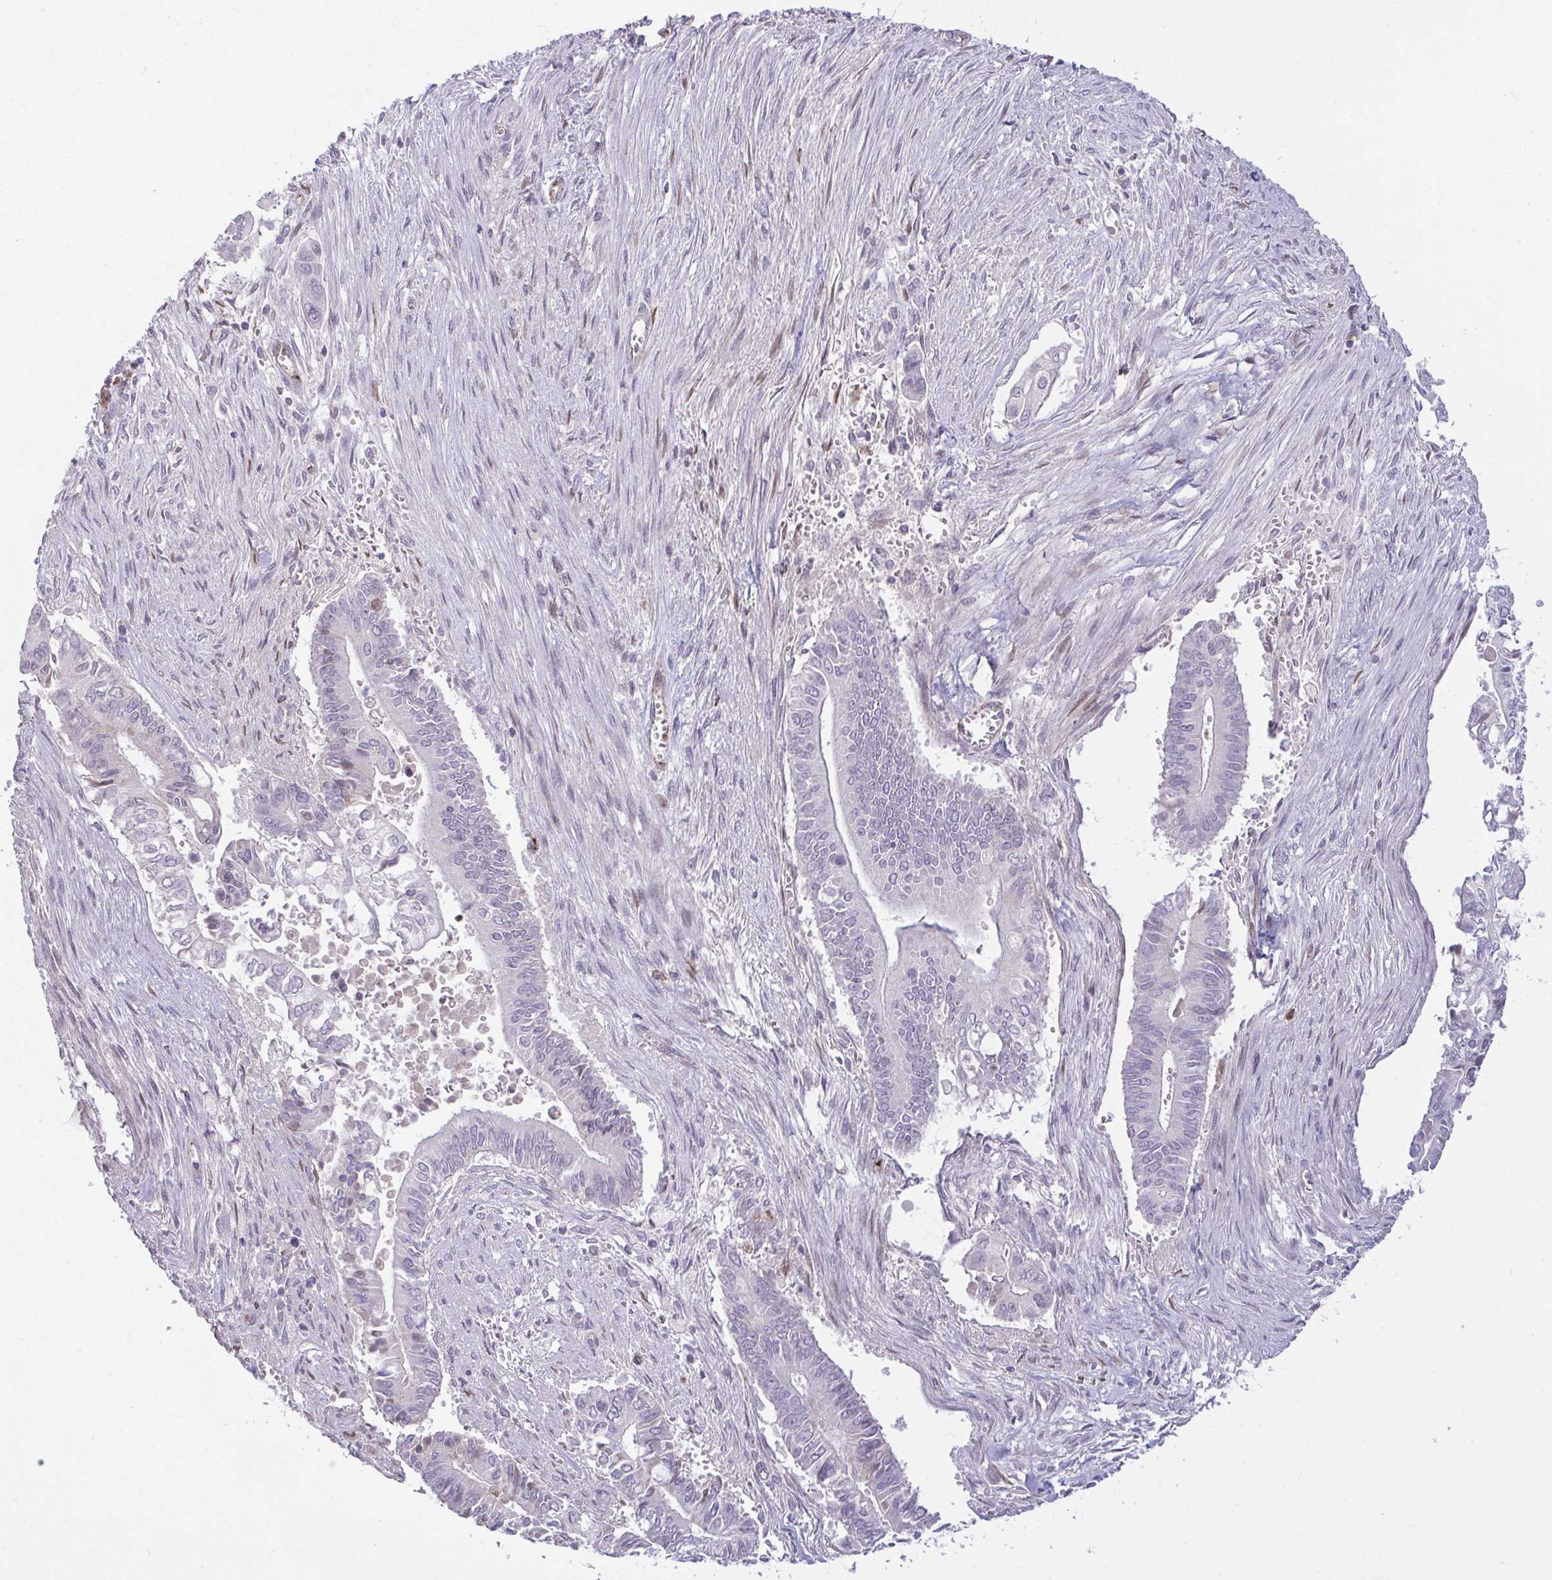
{"staining": {"intensity": "negative", "quantity": "none", "location": "none"}, "tissue": "pancreatic cancer", "cell_type": "Tumor cells", "image_type": "cancer", "snomed": [{"axis": "morphology", "description": "Adenocarcinoma, NOS"}, {"axis": "topography", "description": "Pancreas"}], "caption": "Immunohistochemical staining of pancreatic adenocarcinoma demonstrates no significant expression in tumor cells. The staining is performed using DAB (3,3'-diaminobenzidine) brown chromogen with nuclei counter-stained in using hematoxylin.", "gene": "SEMA6B", "patient": {"sex": "male", "age": 68}}